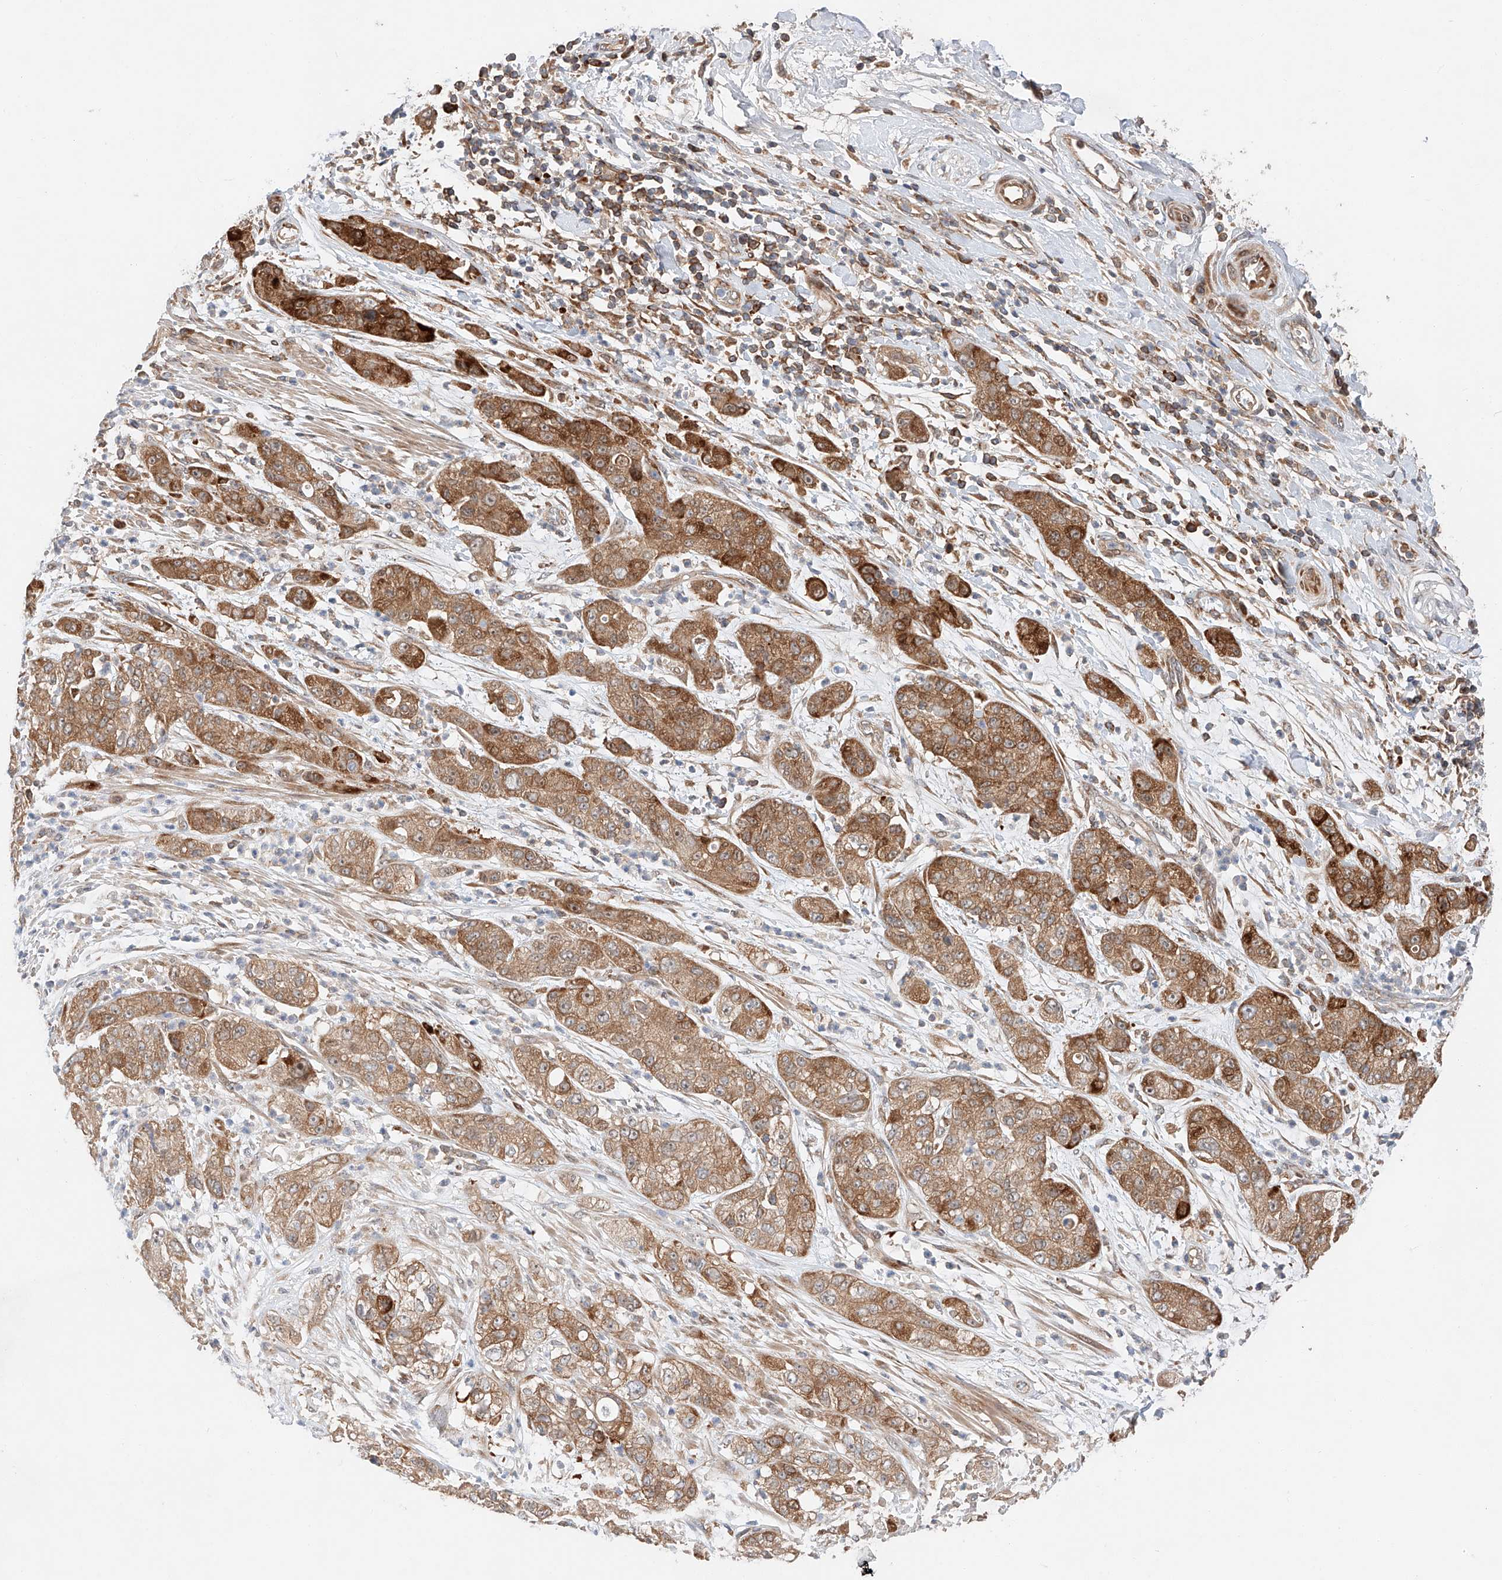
{"staining": {"intensity": "strong", "quantity": ">75%", "location": "cytoplasmic/membranous"}, "tissue": "pancreatic cancer", "cell_type": "Tumor cells", "image_type": "cancer", "snomed": [{"axis": "morphology", "description": "Adenocarcinoma, NOS"}, {"axis": "topography", "description": "Pancreas"}], "caption": "IHC photomicrograph of neoplastic tissue: pancreatic cancer stained using immunohistochemistry shows high levels of strong protein expression localized specifically in the cytoplasmic/membranous of tumor cells, appearing as a cytoplasmic/membranous brown color.", "gene": "RUSC1", "patient": {"sex": "female", "age": 78}}